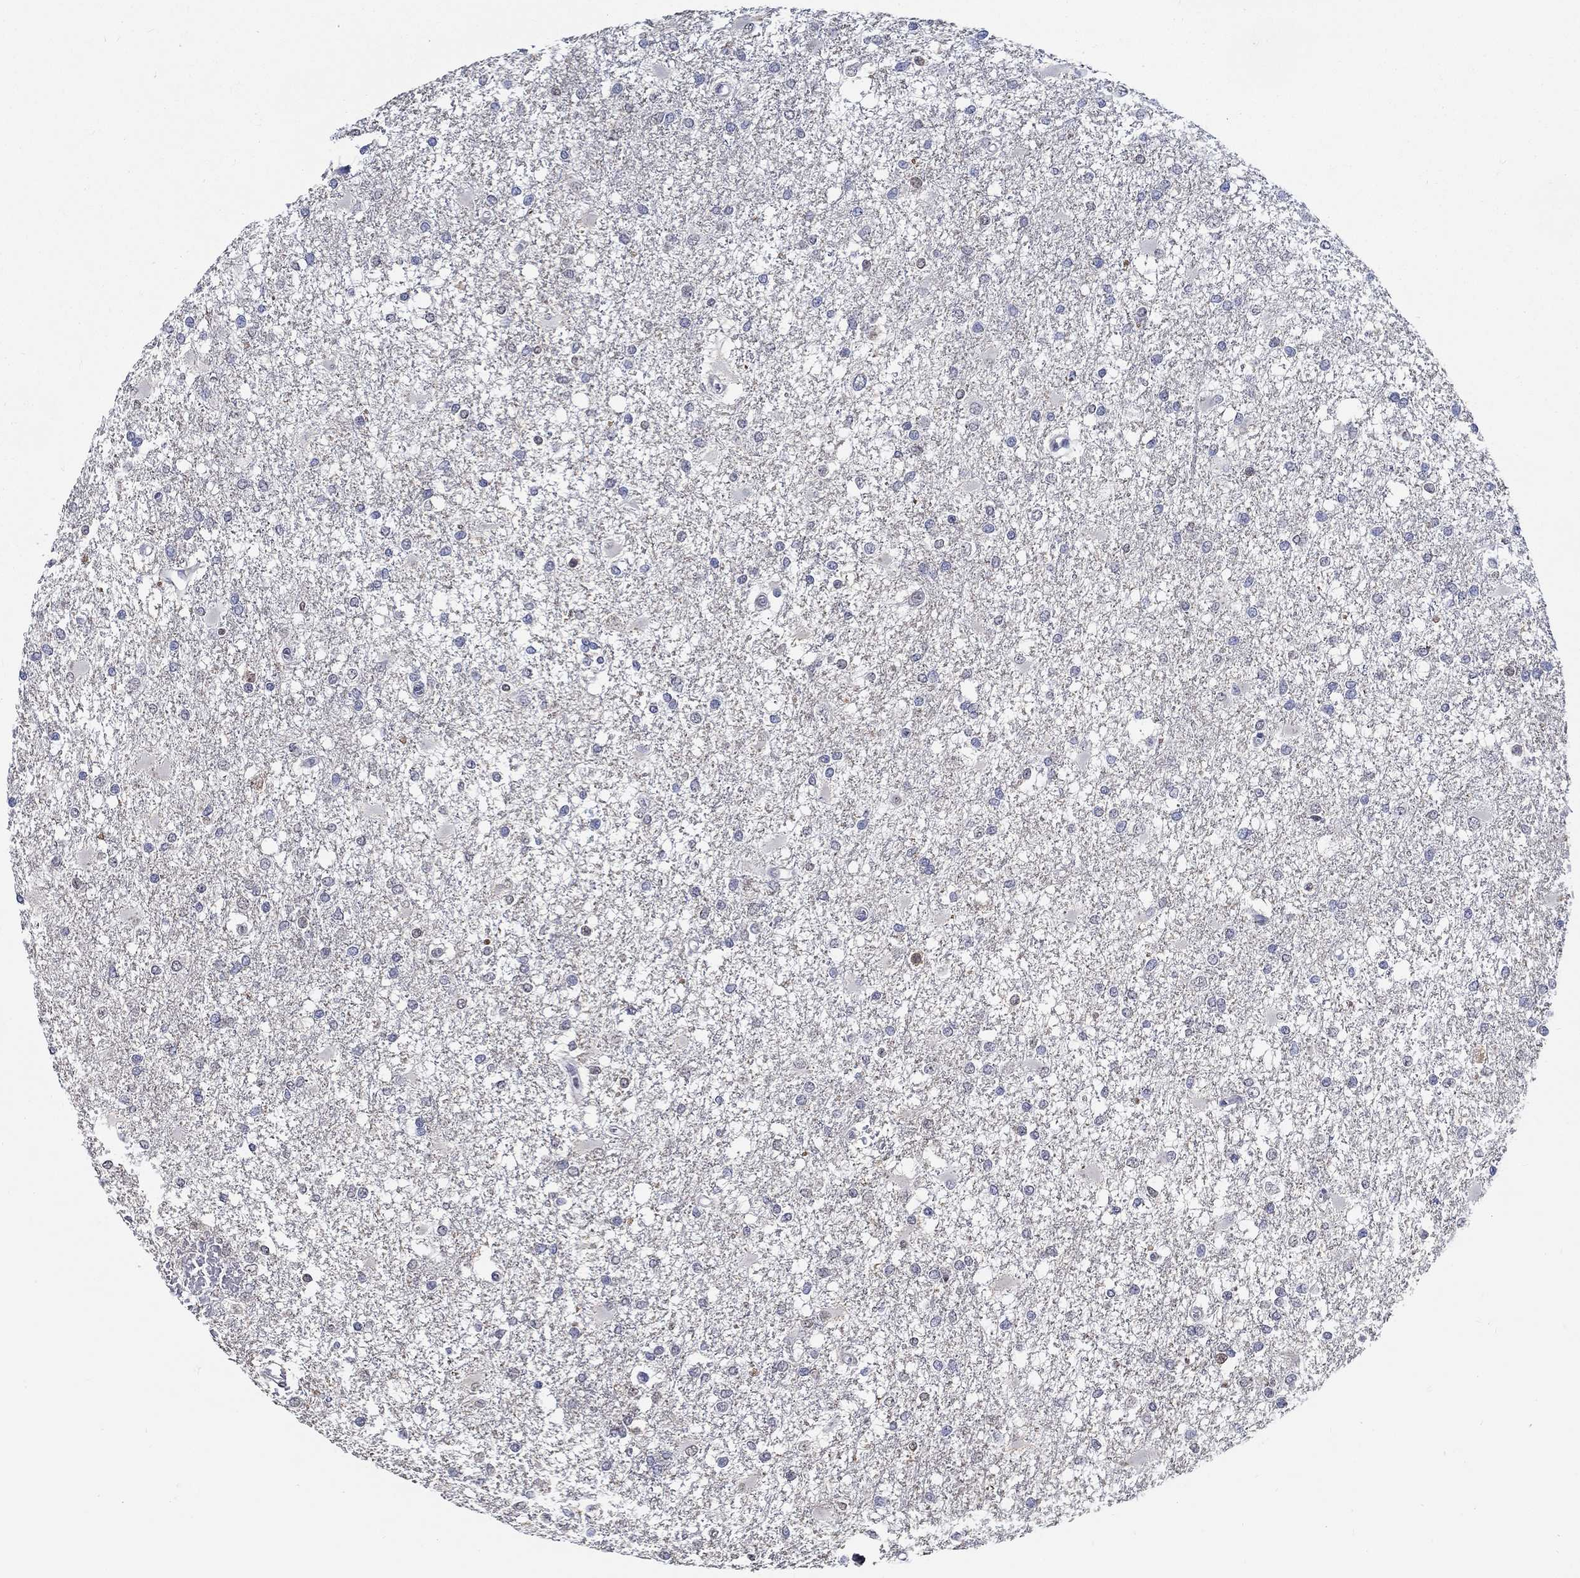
{"staining": {"intensity": "negative", "quantity": "none", "location": "none"}, "tissue": "glioma", "cell_type": "Tumor cells", "image_type": "cancer", "snomed": [{"axis": "morphology", "description": "Glioma, malignant, High grade"}, {"axis": "topography", "description": "Cerebral cortex"}], "caption": "Immunohistochemical staining of human high-grade glioma (malignant) shows no significant positivity in tumor cells.", "gene": "PDE1B", "patient": {"sex": "male", "age": 79}}